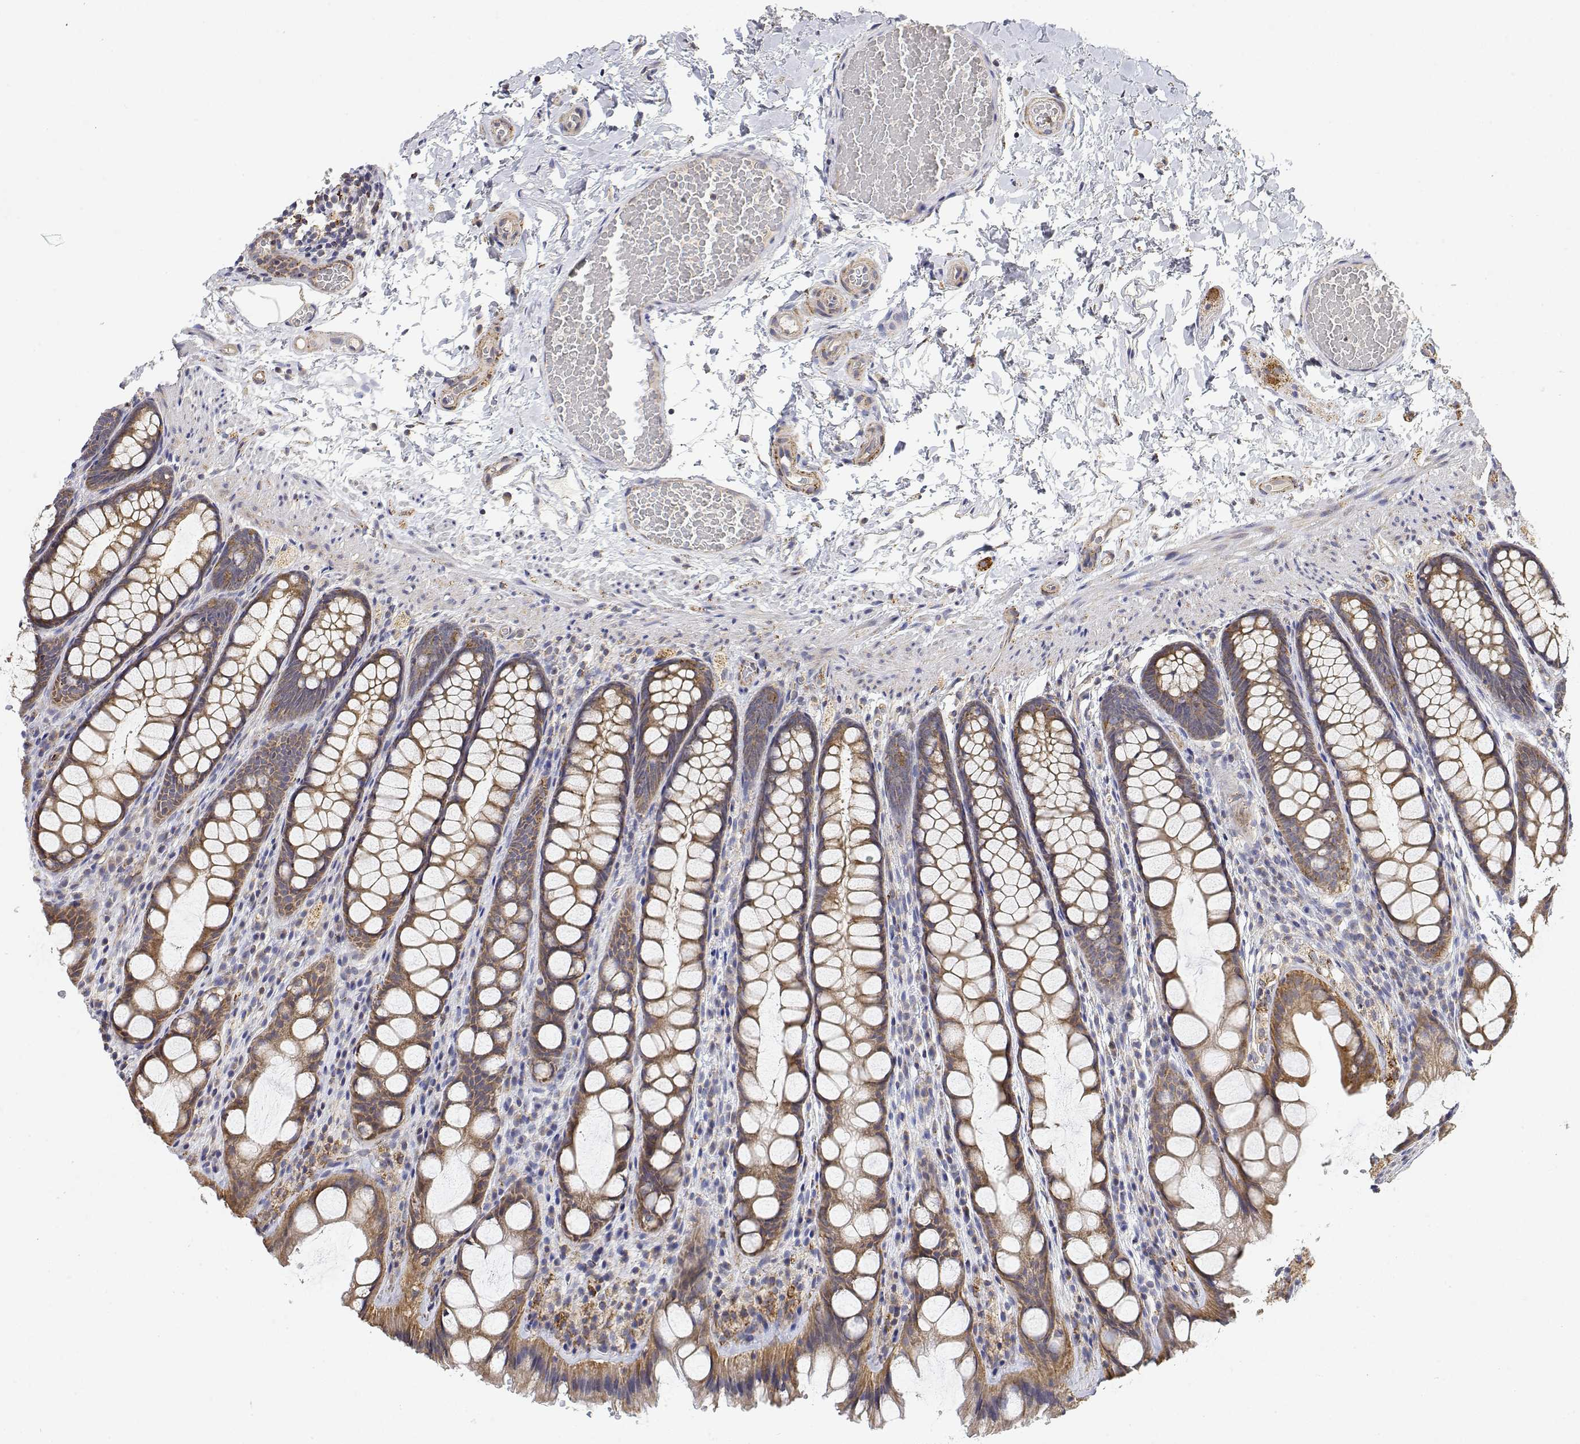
{"staining": {"intensity": "weak", "quantity": "25%-75%", "location": "cytoplasmic/membranous"}, "tissue": "colon", "cell_type": "Endothelial cells", "image_type": "normal", "snomed": [{"axis": "morphology", "description": "Normal tissue, NOS"}, {"axis": "topography", "description": "Colon"}], "caption": "This histopathology image demonstrates benign colon stained with immunohistochemistry (IHC) to label a protein in brown. The cytoplasmic/membranous of endothelial cells show weak positivity for the protein. Nuclei are counter-stained blue.", "gene": "LONRF3", "patient": {"sex": "male", "age": 47}}